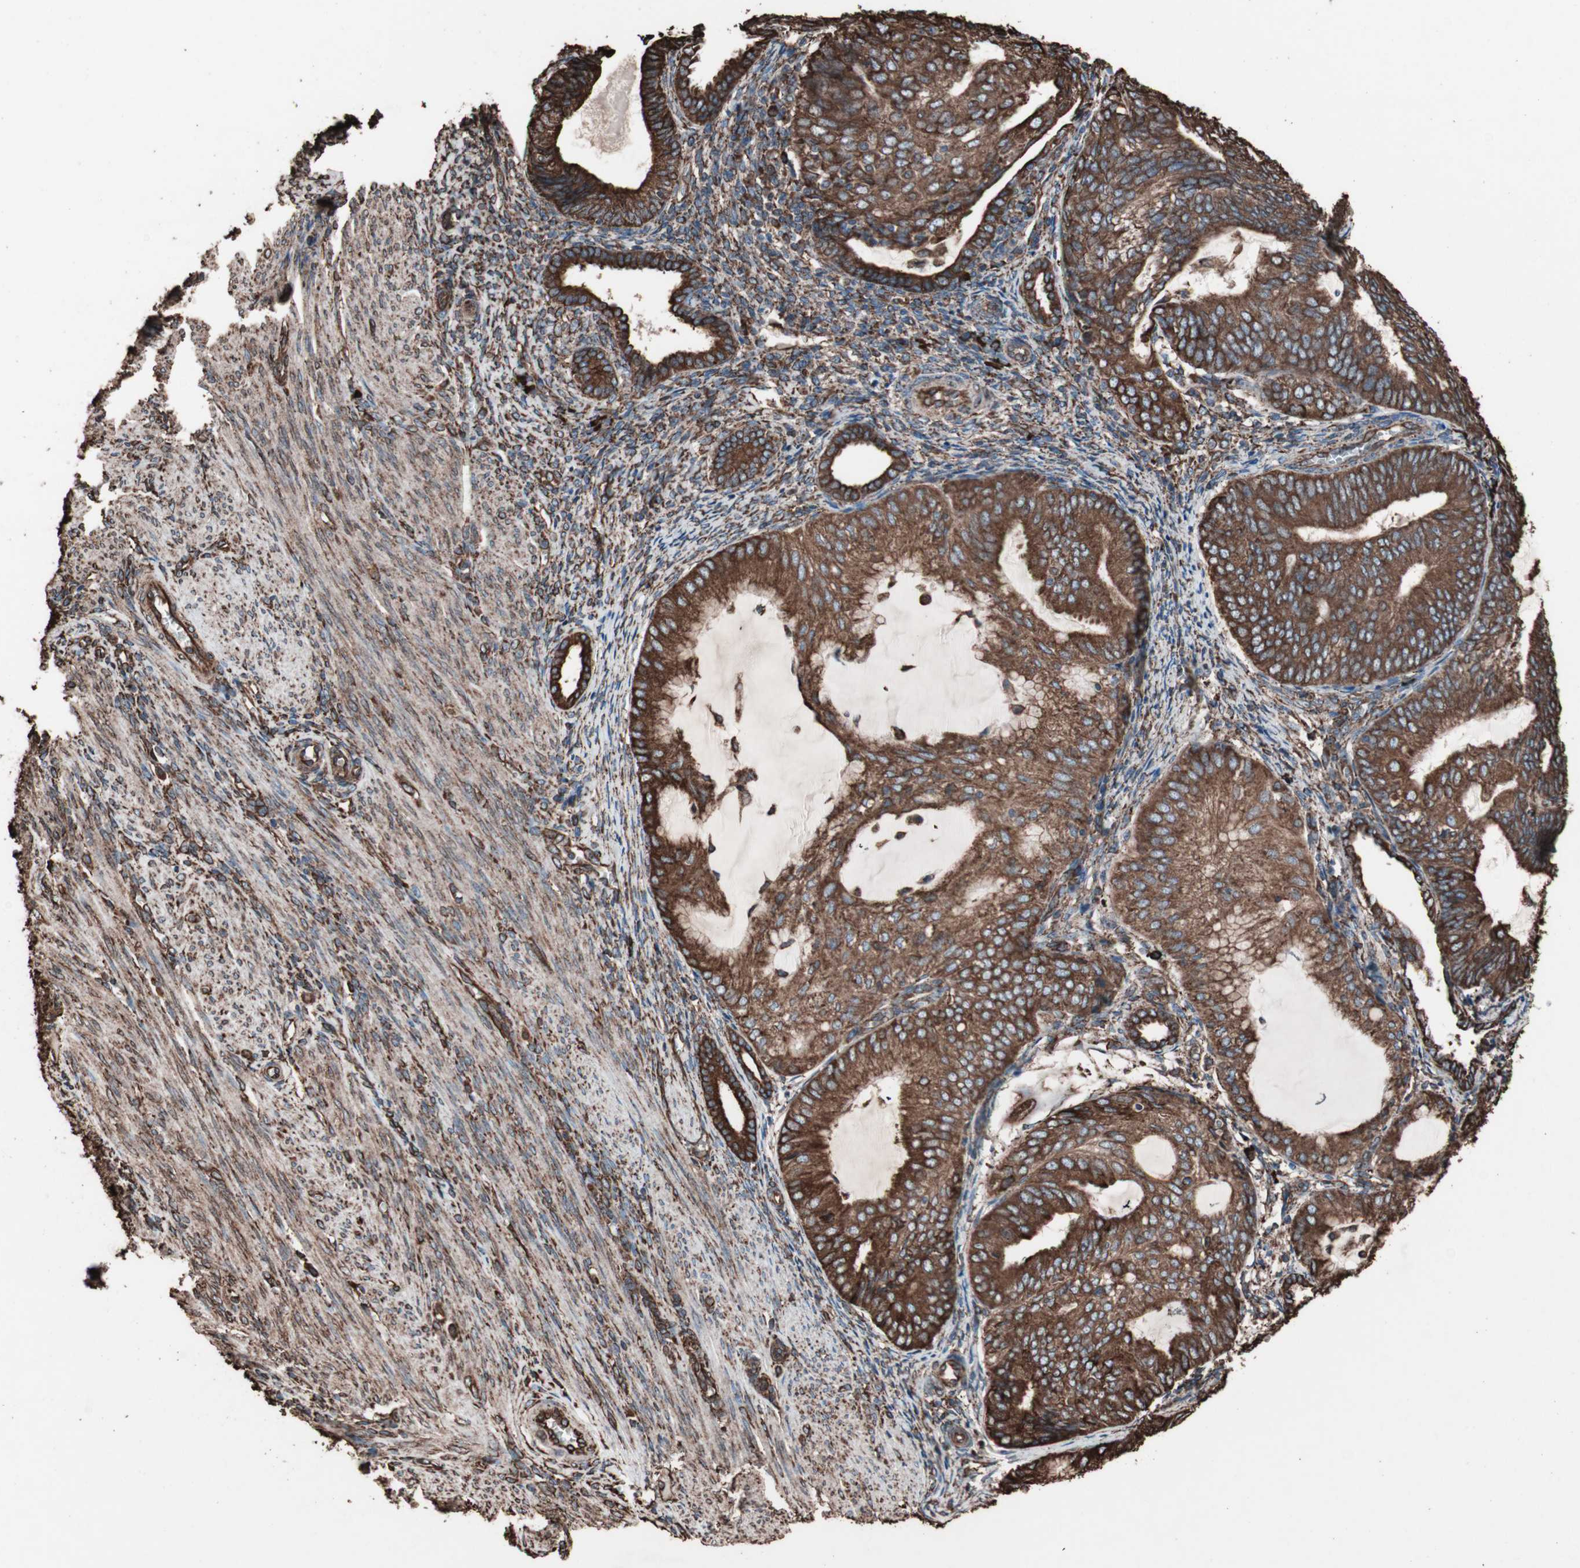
{"staining": {"intensity": "strong", "quantity": ">75%", "location": "cytoplasmic/membranous"}, "tissue": "endometrial cancer", "cell_type": "Tumor cells", "image_type": "cancer", "snomed": [{"axis": "morphology", "description": "Adenocarcinoma, NOS"}, {"axis": "topography", "description": "Endometrium"}], "caption": "Adenocarcinoma (endometrial) was stained to show a protein in brown. There is high levels of strong cytoplasmic/membranous expression in about >75% of tumor cells.", "gene": "HSP90B1", "patient": {"sex": "female", "age": 81}}